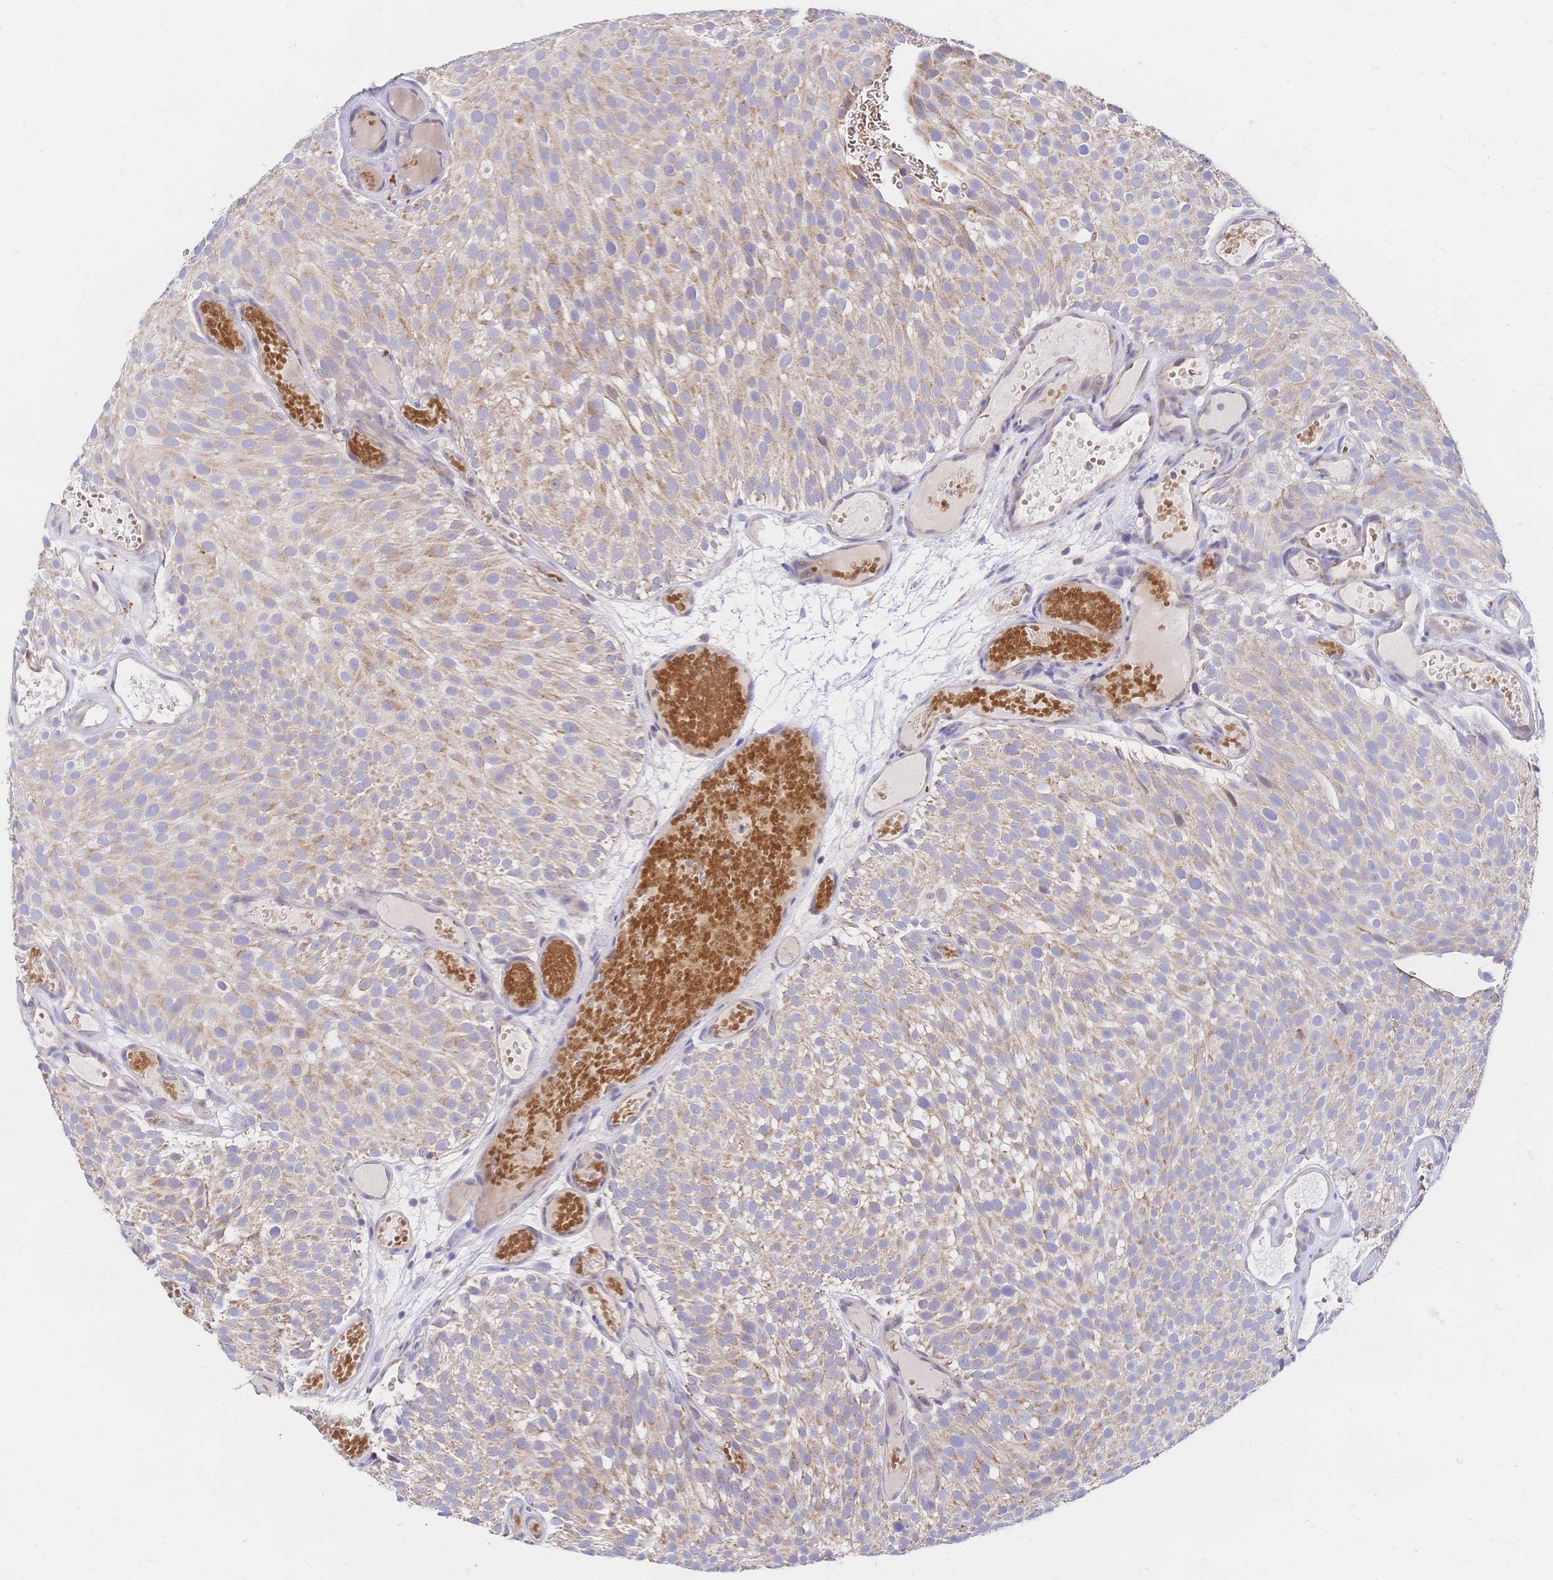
{"staining": {"intensity": "weak", "quantity": "25%-75%", "location": "cytoplasmic/membranous"}, "tissue": "urothelial cancer", "cell_type": "Tumor cells", "image_type": "cancer", "snomed": [{"axis": "morphology", "description": "Urothelial carcinoma, Low grade"}, {"axis": "topography", "description": "Urinary bladder"}], "caption": "Immunohistochemical staining of urothelial cancer reveals weak cytoplasmic/membranous protein staining in about 25%-75% of tumor cells.", "gene": "CLEC18B", "patient": {"sex": "male", "age": 78}}